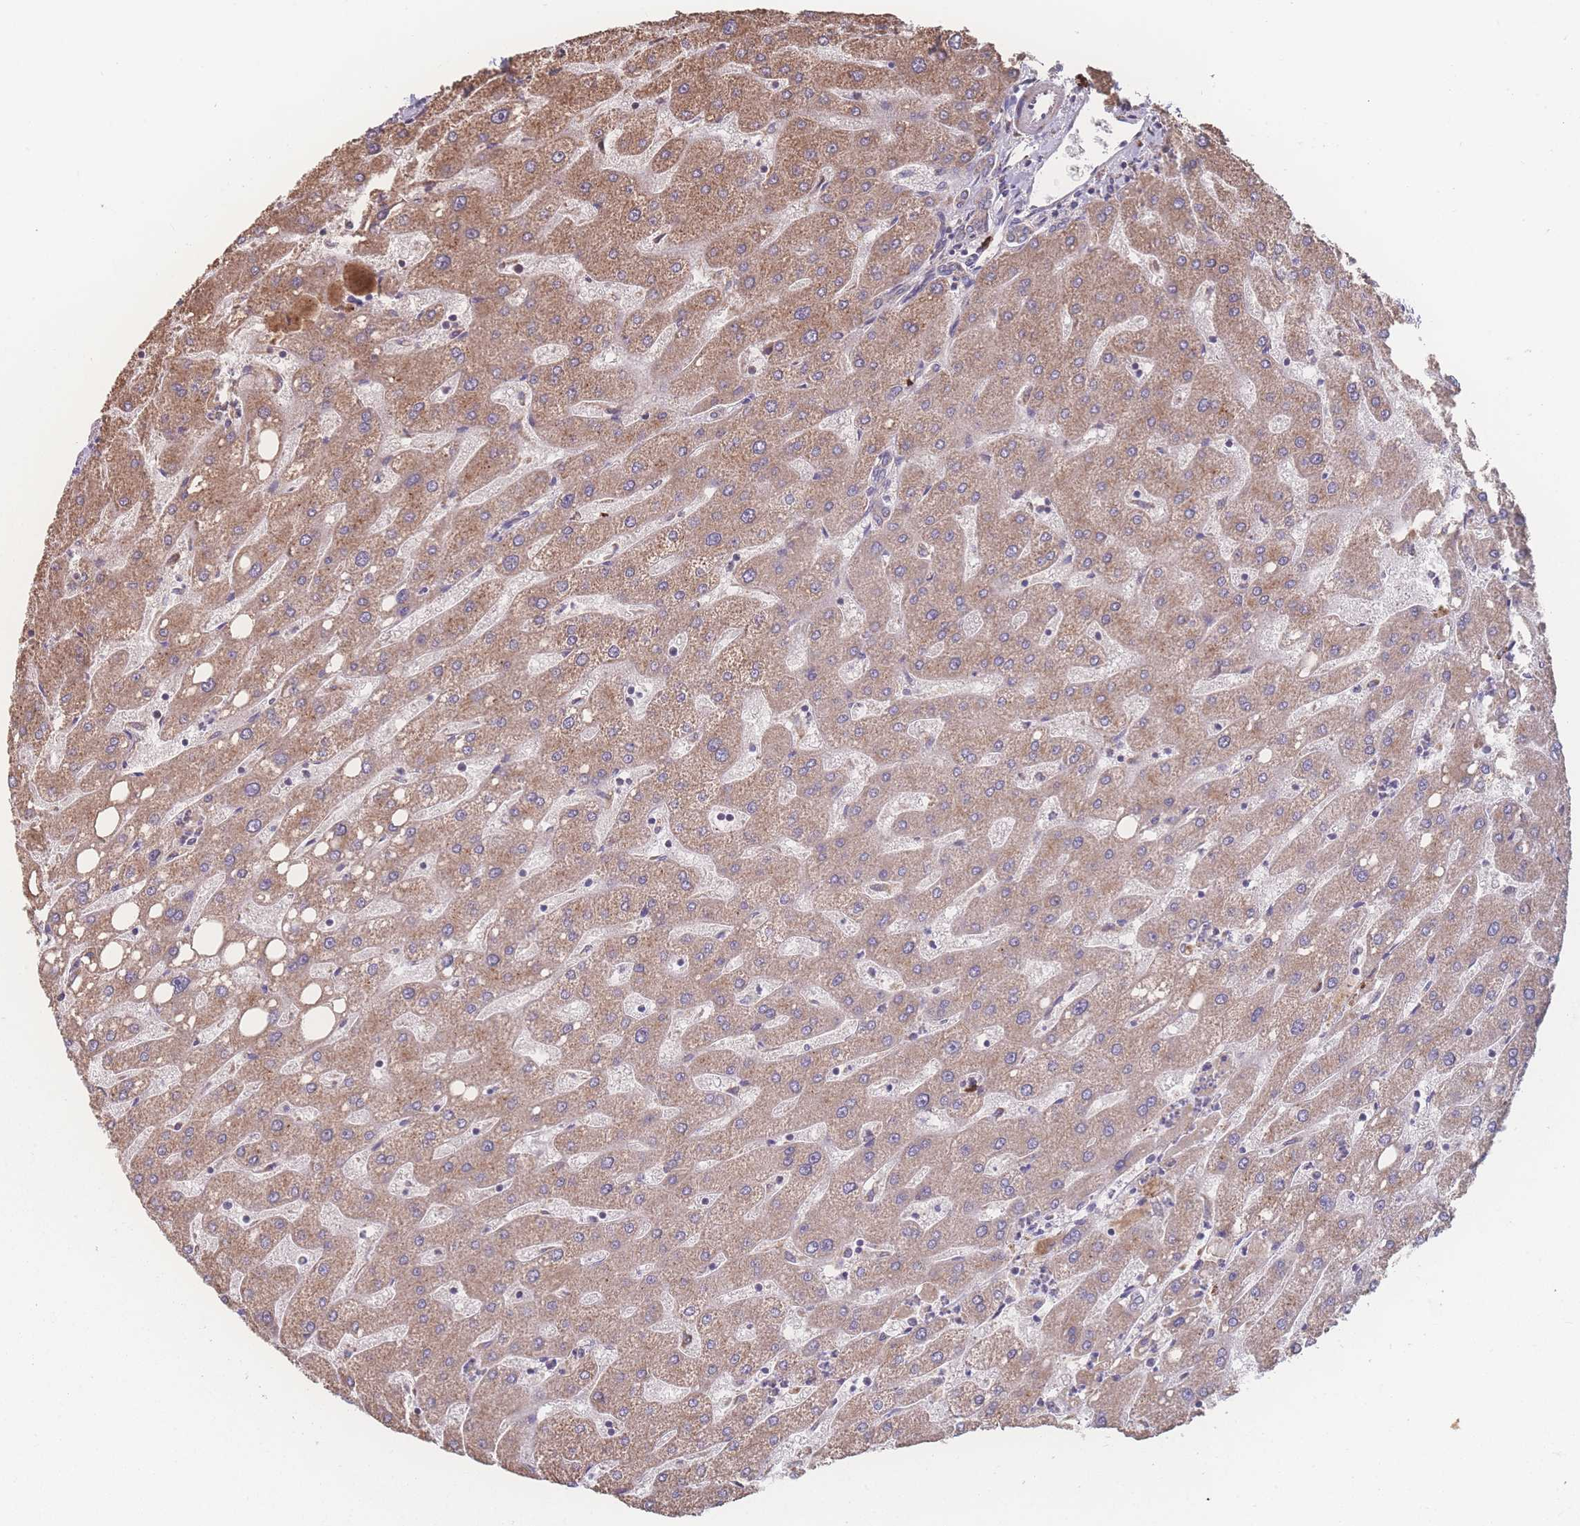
{"staining": {"intensity": "negative", "quantity": "none", "location": "none"}, "tissue": "liver", "cell_type": "Cholangiocytes", "image_type": "normal", "snomed": [{"axis": "morphology", "description": "Normal tissue, NOS"}, {"axis": "topography", "description": "Liver"}], "caption": "This is a photomicrograph of IHC staining of benign liver, which shows no staining in cholangiocytes.", "gene": "SGSM3", "patient": {"sex": "male", "age": 67}}